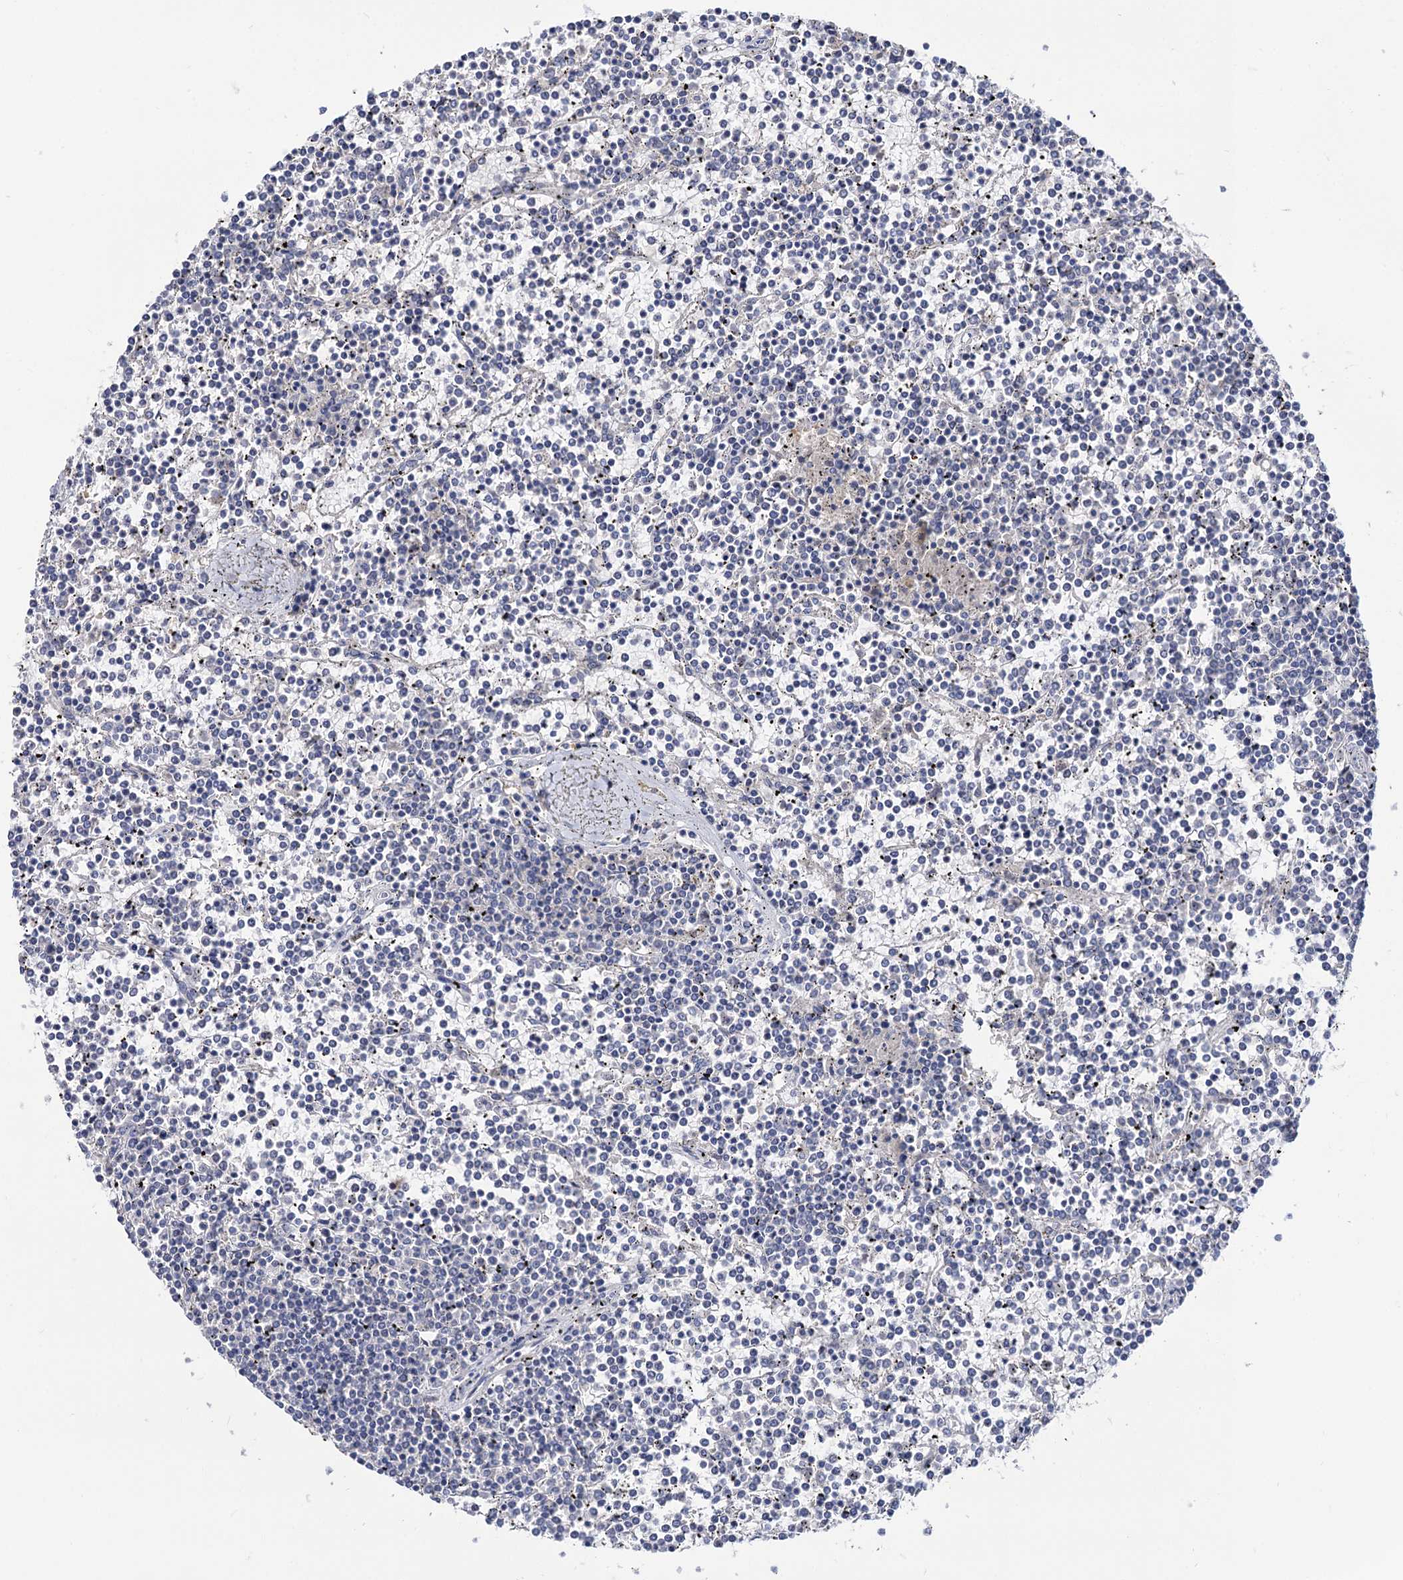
{"staining": {"intensity": "negative", "quantity": "none", "location": "none"}, "tissue": "lymphoma", "cell_type": "Tumor cells", "image_type": "cancer", "snomed": [{"axis": "morphology", "description": "Malignant lymphoma, non-Hodgkin's type, Low grade"}, {"axis": "topography", "description": "Spleen"}], "caption": "A histopathology image of human low-grade malignant lymphoma, non-Hodgkin's type is negative for staining in tumor cells.", "gene": "NEK10", "patient": {"sex": "female", "age": 19}}